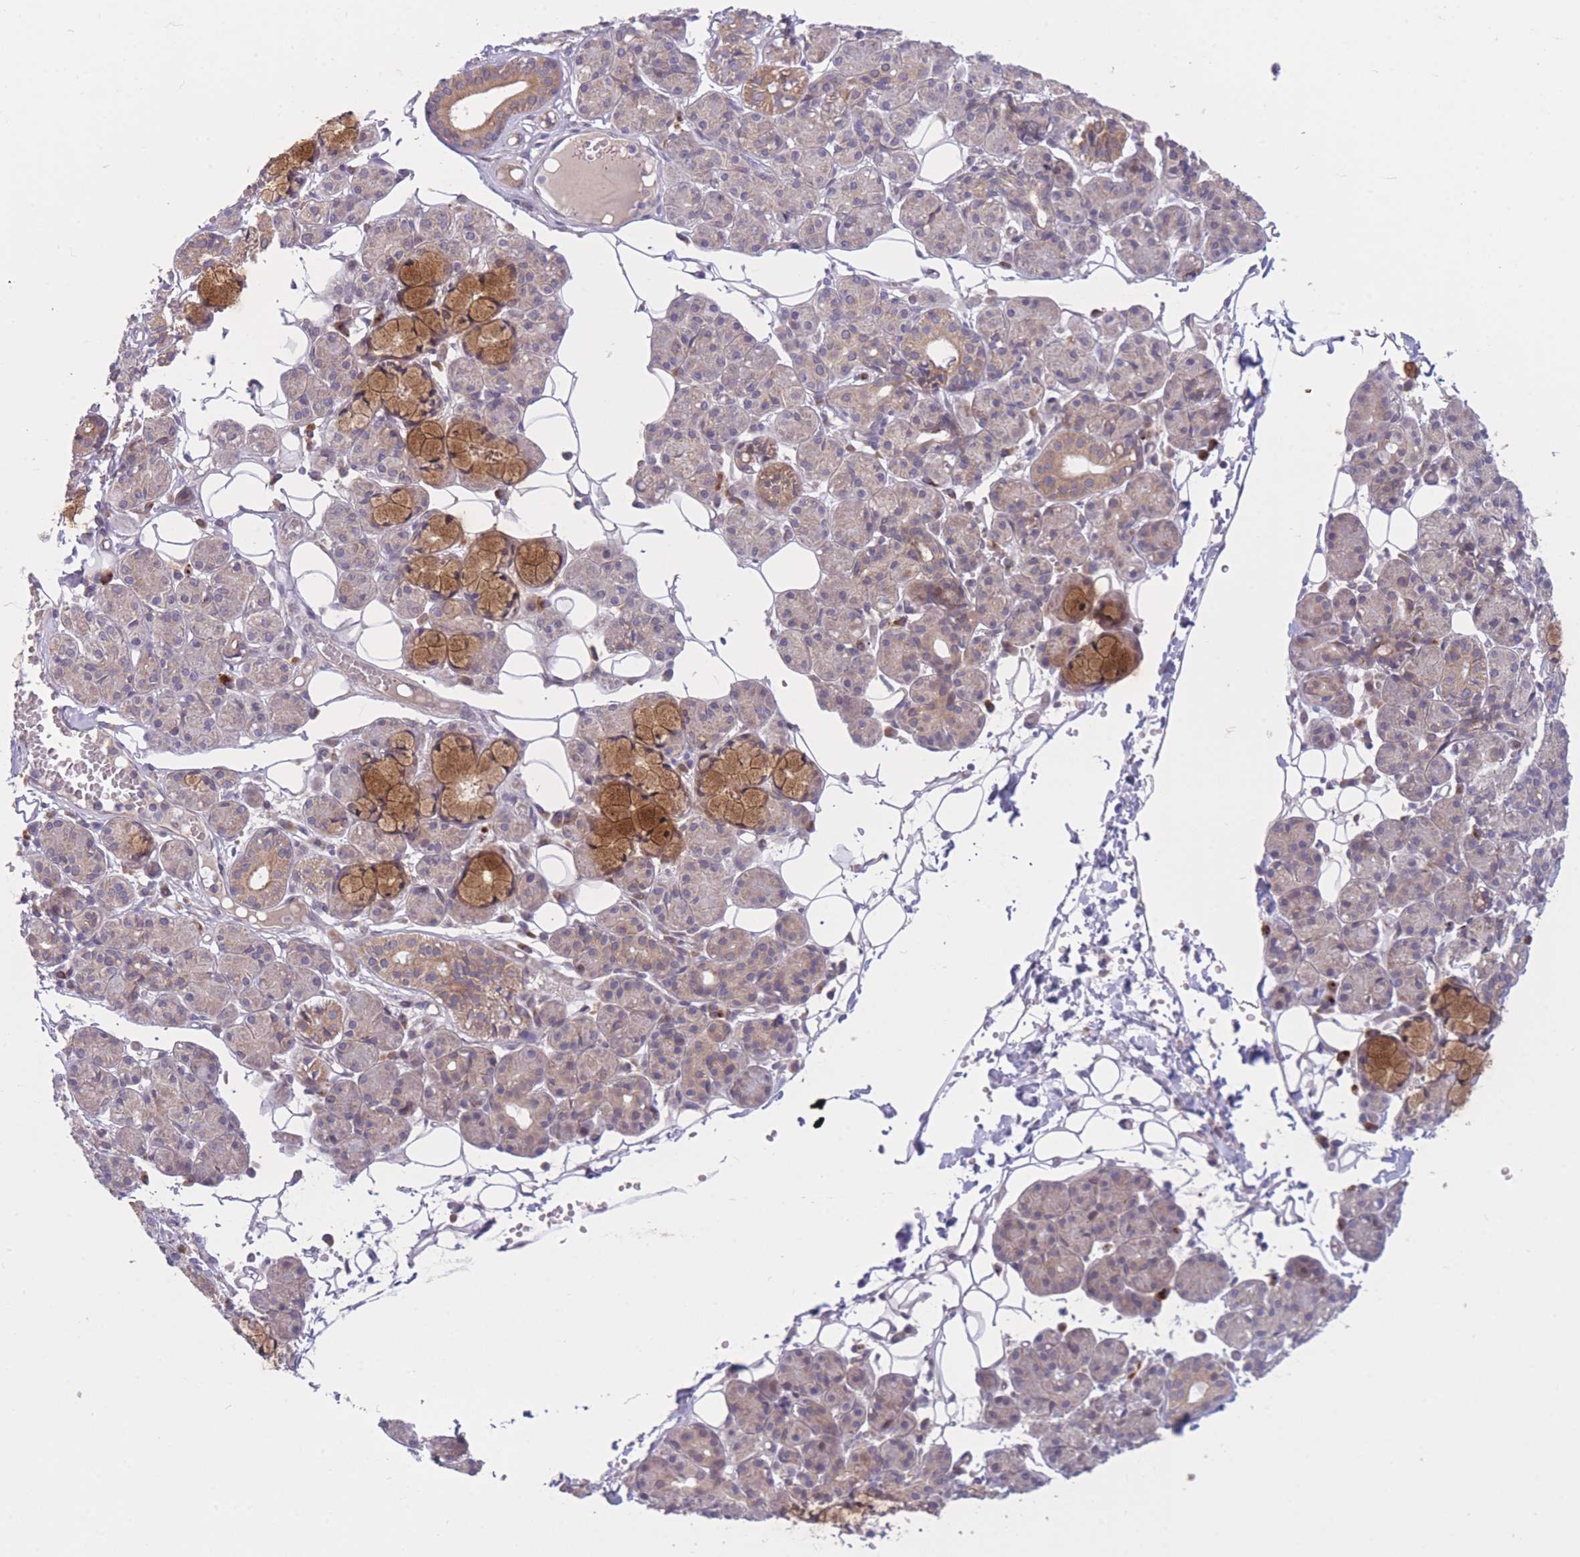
{"staining": {"intensity": "moderate", "quantity": "<25%", "location": "cytoplasmic/membranous"}, "tissue": "salivary gland", "cell_type": "Glandular cells", "image_type": "normal", "snomed": [{"axis": "morphology", "description": "Normal tissue, NOS"}, {"axis": "topography", "description": "Salivary gland"}], "caption": "Immunohistochemical staining of unremarkable salivary gland exhibits moderate cytoplasmic/membranous protein staining in approximately <25% of glandular cells.", "gene": "CDC25B", "patient": {"sex": "male", "age": 63}}